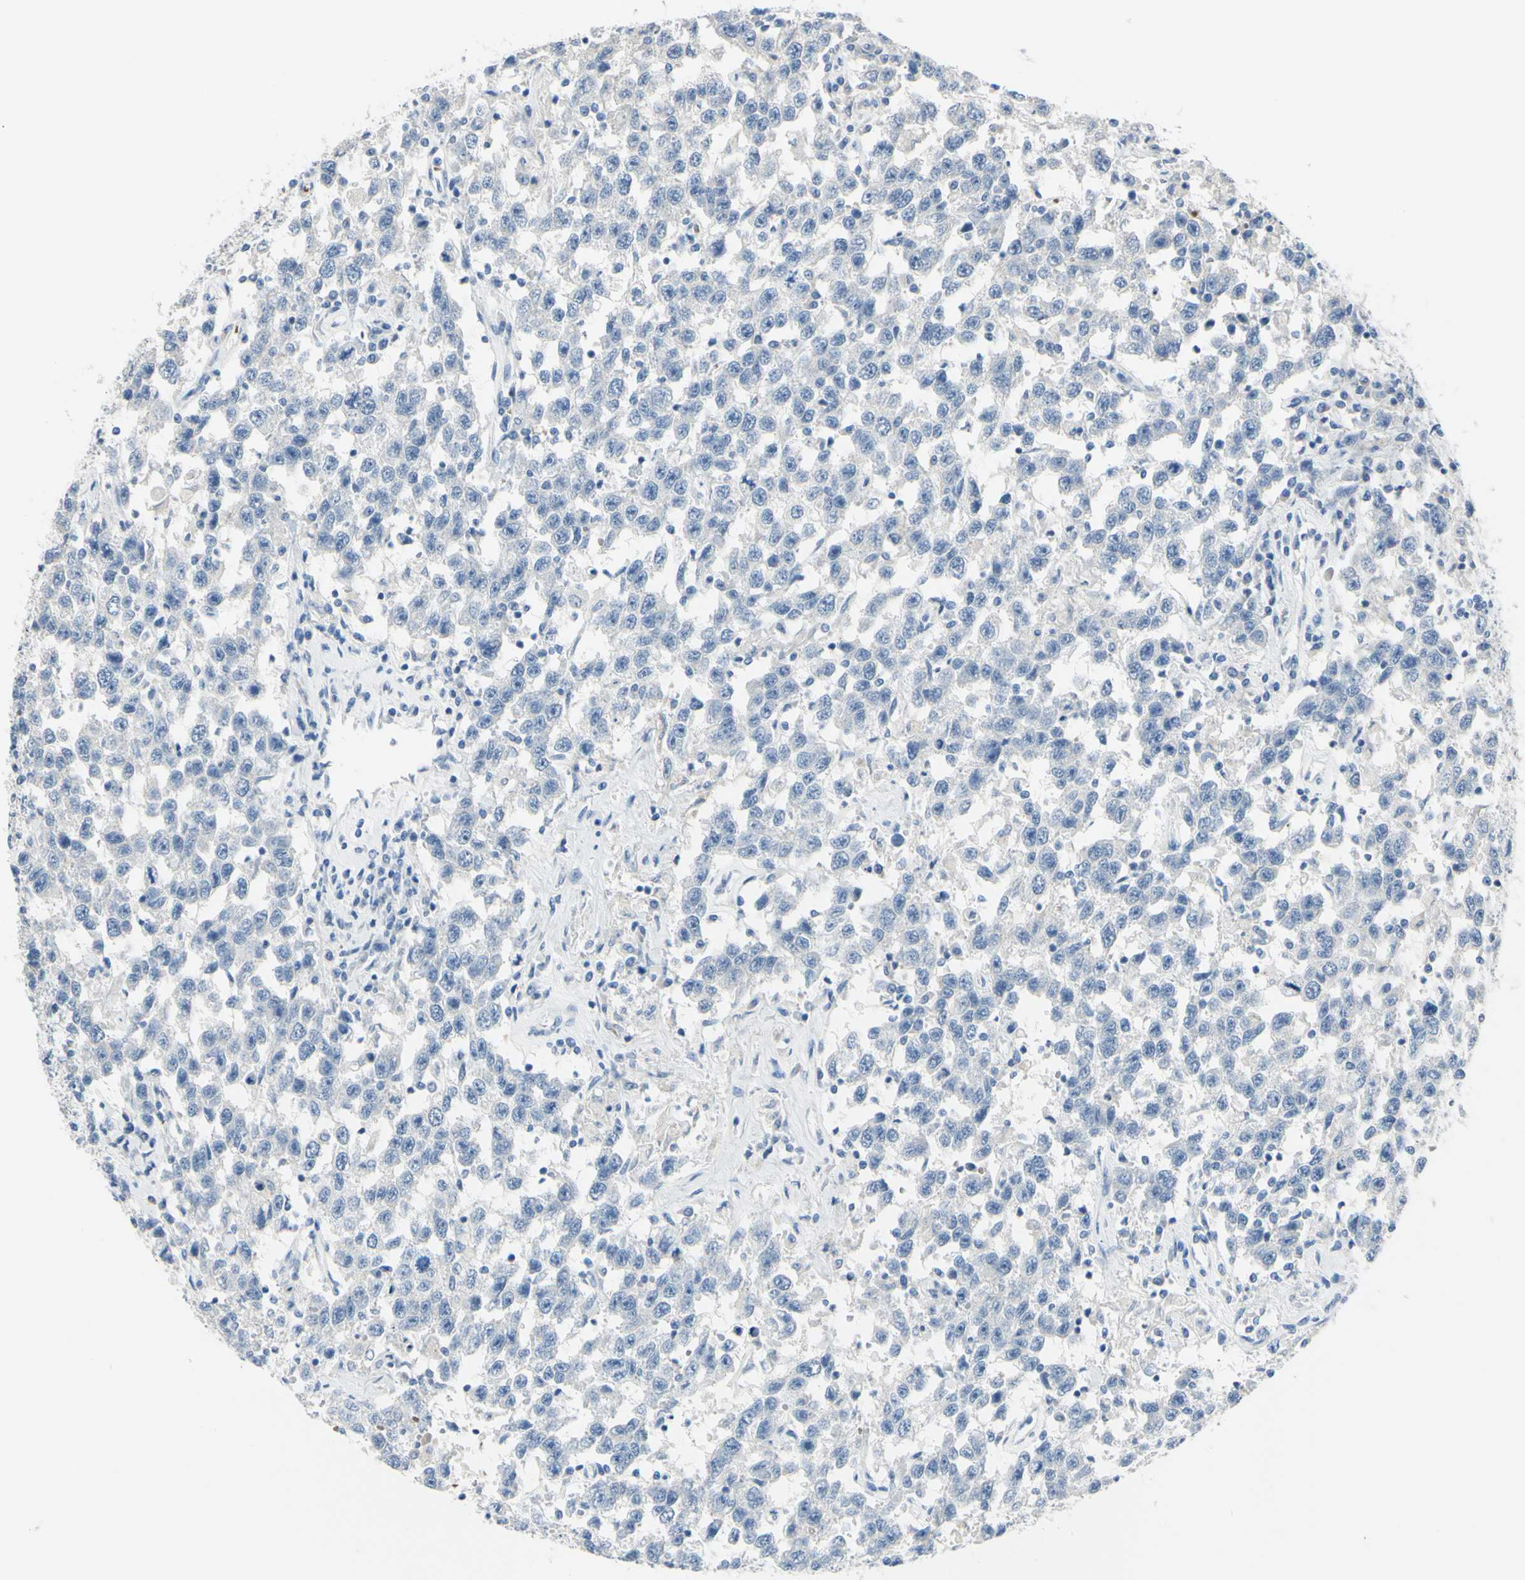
{"staining": {"intensity": "negative", "quantity": "none", "location": "none"}, "tissue": "testis cancer", "cell_type": "Tumor cells", "image_type": "cancer", "snomed": [{"axis": "morphology", "description": "Seminoma, NOS"}, {"axis": "topography", "description": "Testis"}], "caption": "Immunohistochemistry (IHC) image of neoplastic tissue: testis cancer (seminoma) stained with DAB shows no significant protein expression in tumor cells.", "gene": "NCBP2L", "patient": {"sex": "male", "age": 41}}